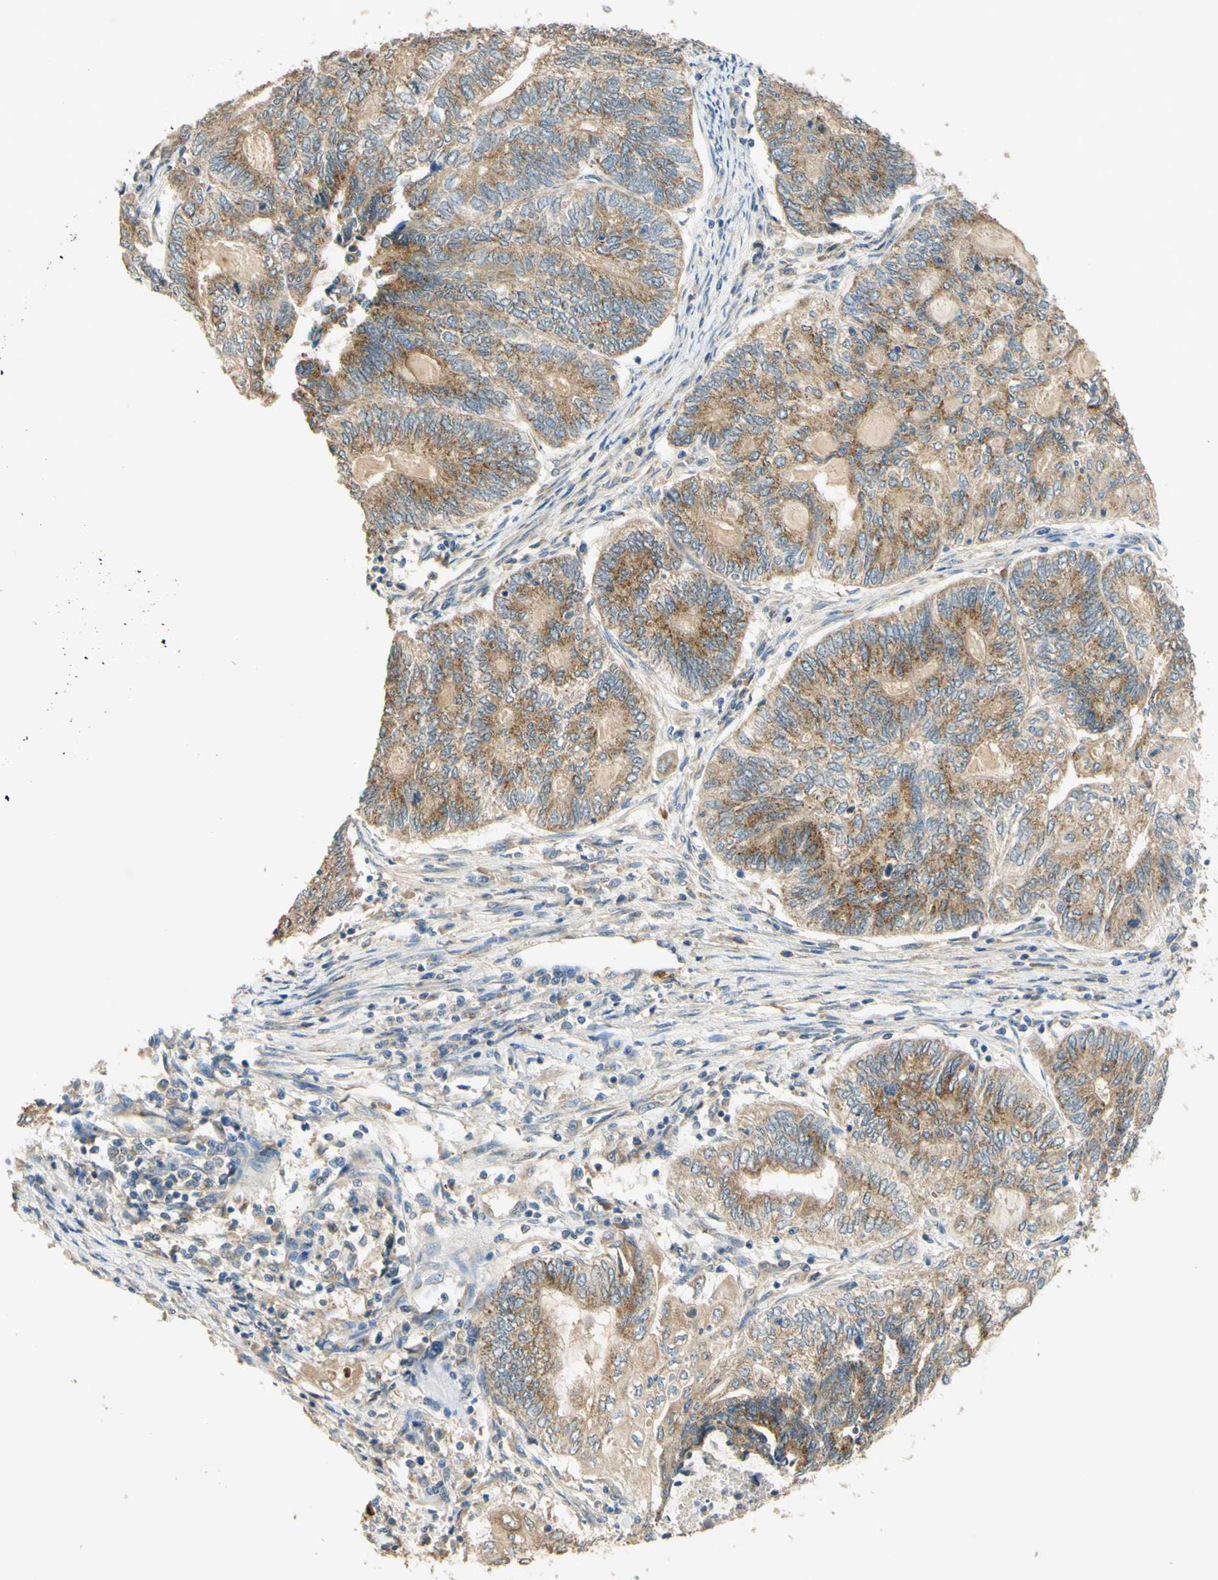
{"staining": {"intensity": "moderate", "quantity": ">75%", "location": "cytoplasmic/membranous"}, "tissue": "endometrial cancer", "cell_type": "Tumor cells", "image_type": "cancer", "snomed": [{"axis": "morphology", "description": "Adenocarcinoma, NOS"}, {"axis": "topography", "description": "Uterus"}, {"axis": "topography", "description": "Endometrium"}], "caption": "A brown stain labels moderate cytoplasmic/membranous expression of a protein in human endometrial adenocarcinoma tumor cells. (IHC, brightfield microscopy, high magnification).", "gene": "ENTREP2", "patient": {"sex": "female", "age": 70}}